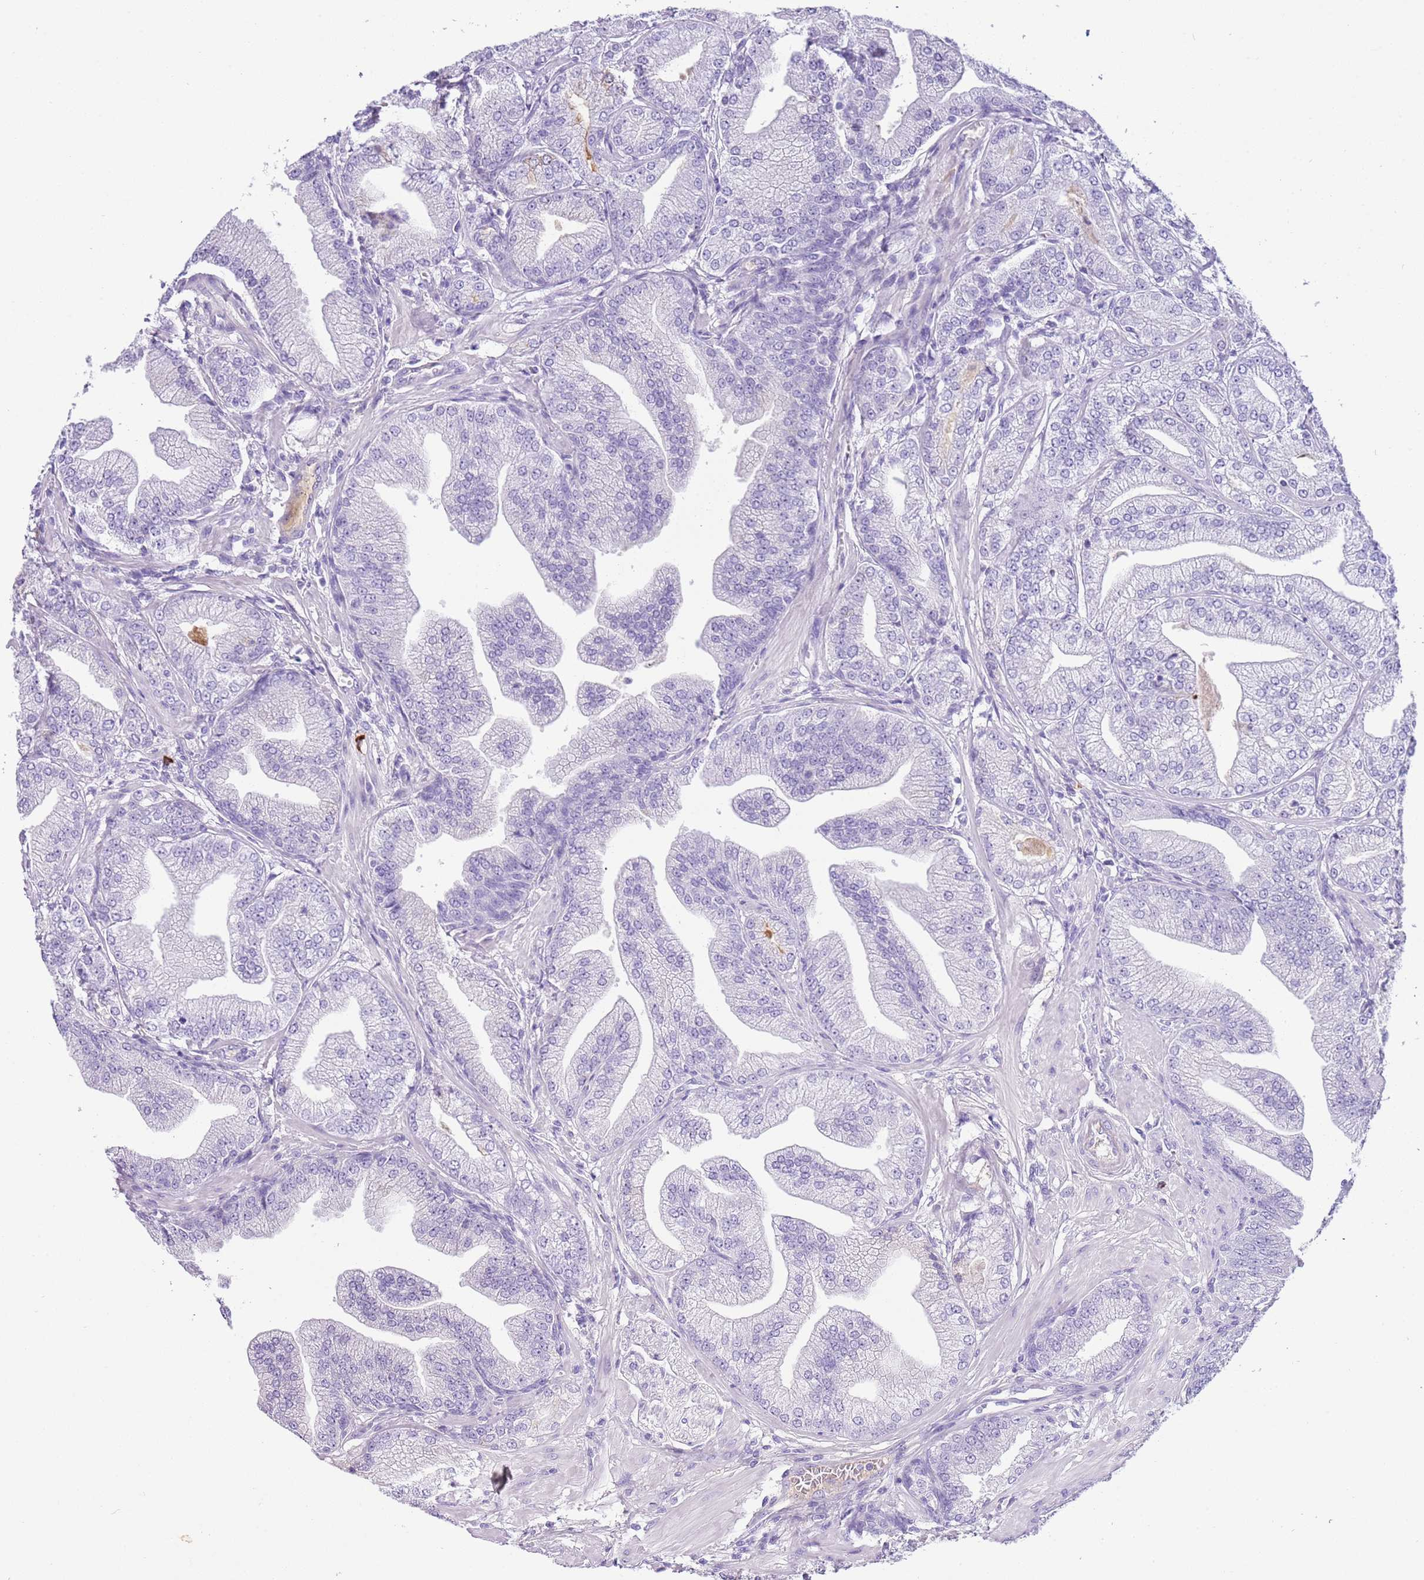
{"staining": {"intensity": "negative", "quantity": "none", "location": "none"}, "tissue": "prostate cancer", "cell_type": "Tumor cells", "image_type": "cancer", "snomed": [{"axis": "morphology", "description": "Adenocarcinoma, Low grade"}, {"axis": "topography", "description": "Prostate"}], "caption": "Immunohistochemistry (IHC) of prostate cancer (low-grade adenocarcinoma) exhibits no positivity in tumor cells. (Immunohistochemistry, brightfield microscopy, high magnification).", "gene": "IGKV3D-11", "patient": {"sex": "male", "age": 55}}